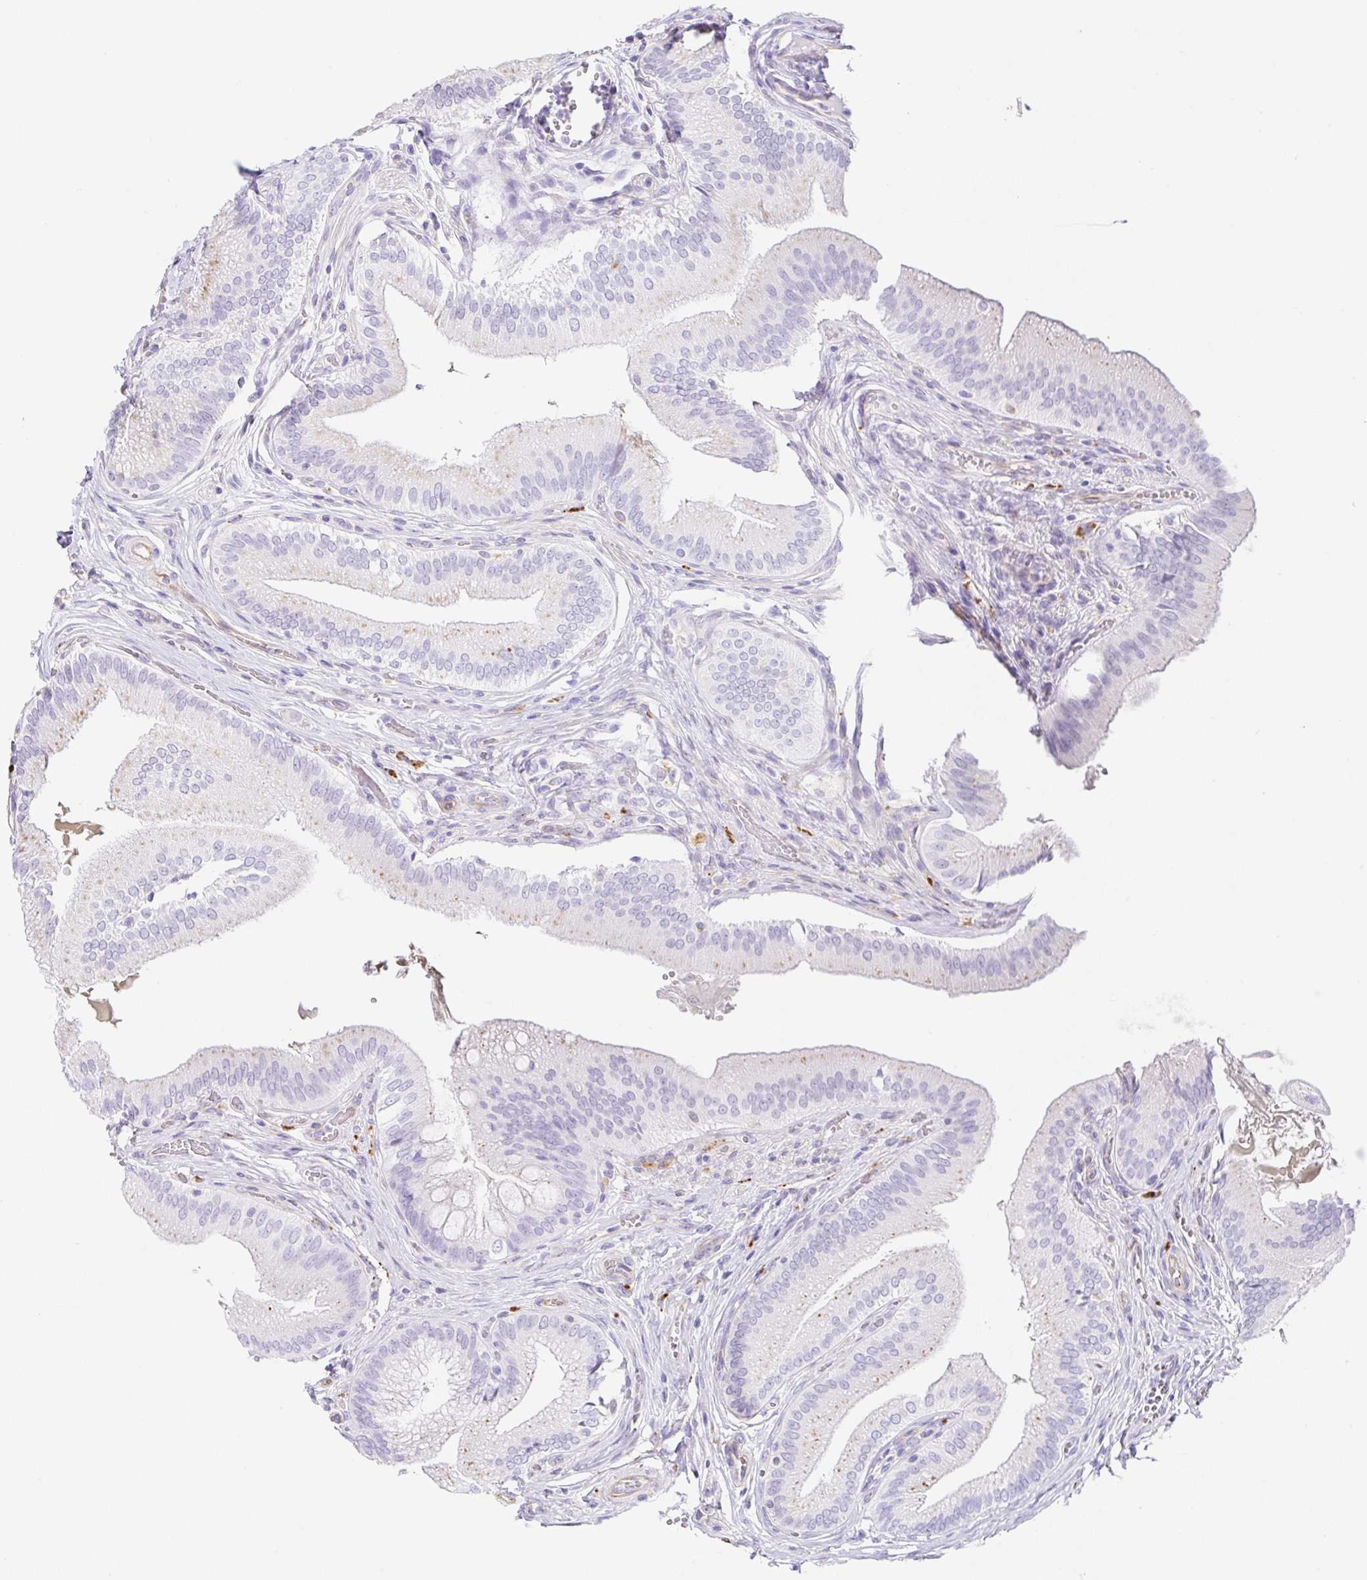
{"staining": {"intensity": "weak", "quantity": "<25%", "location": "cytoplasmic/membranous"}, "tissue": "gallbladder", "cell_type": "Glandular cells", "image_type": "normal", "snomed": [{"axis": "morphology", "description": "Normal tissue, NOS"}, {"axis": "topography", "description": "Gallbladder"}], "caption": "Immunohistochemical staining of normal gallbladder reveals no significant positivity in glandular cells.", "gene": "DKK4", "patient": {"sex": "male", "age": 17}}